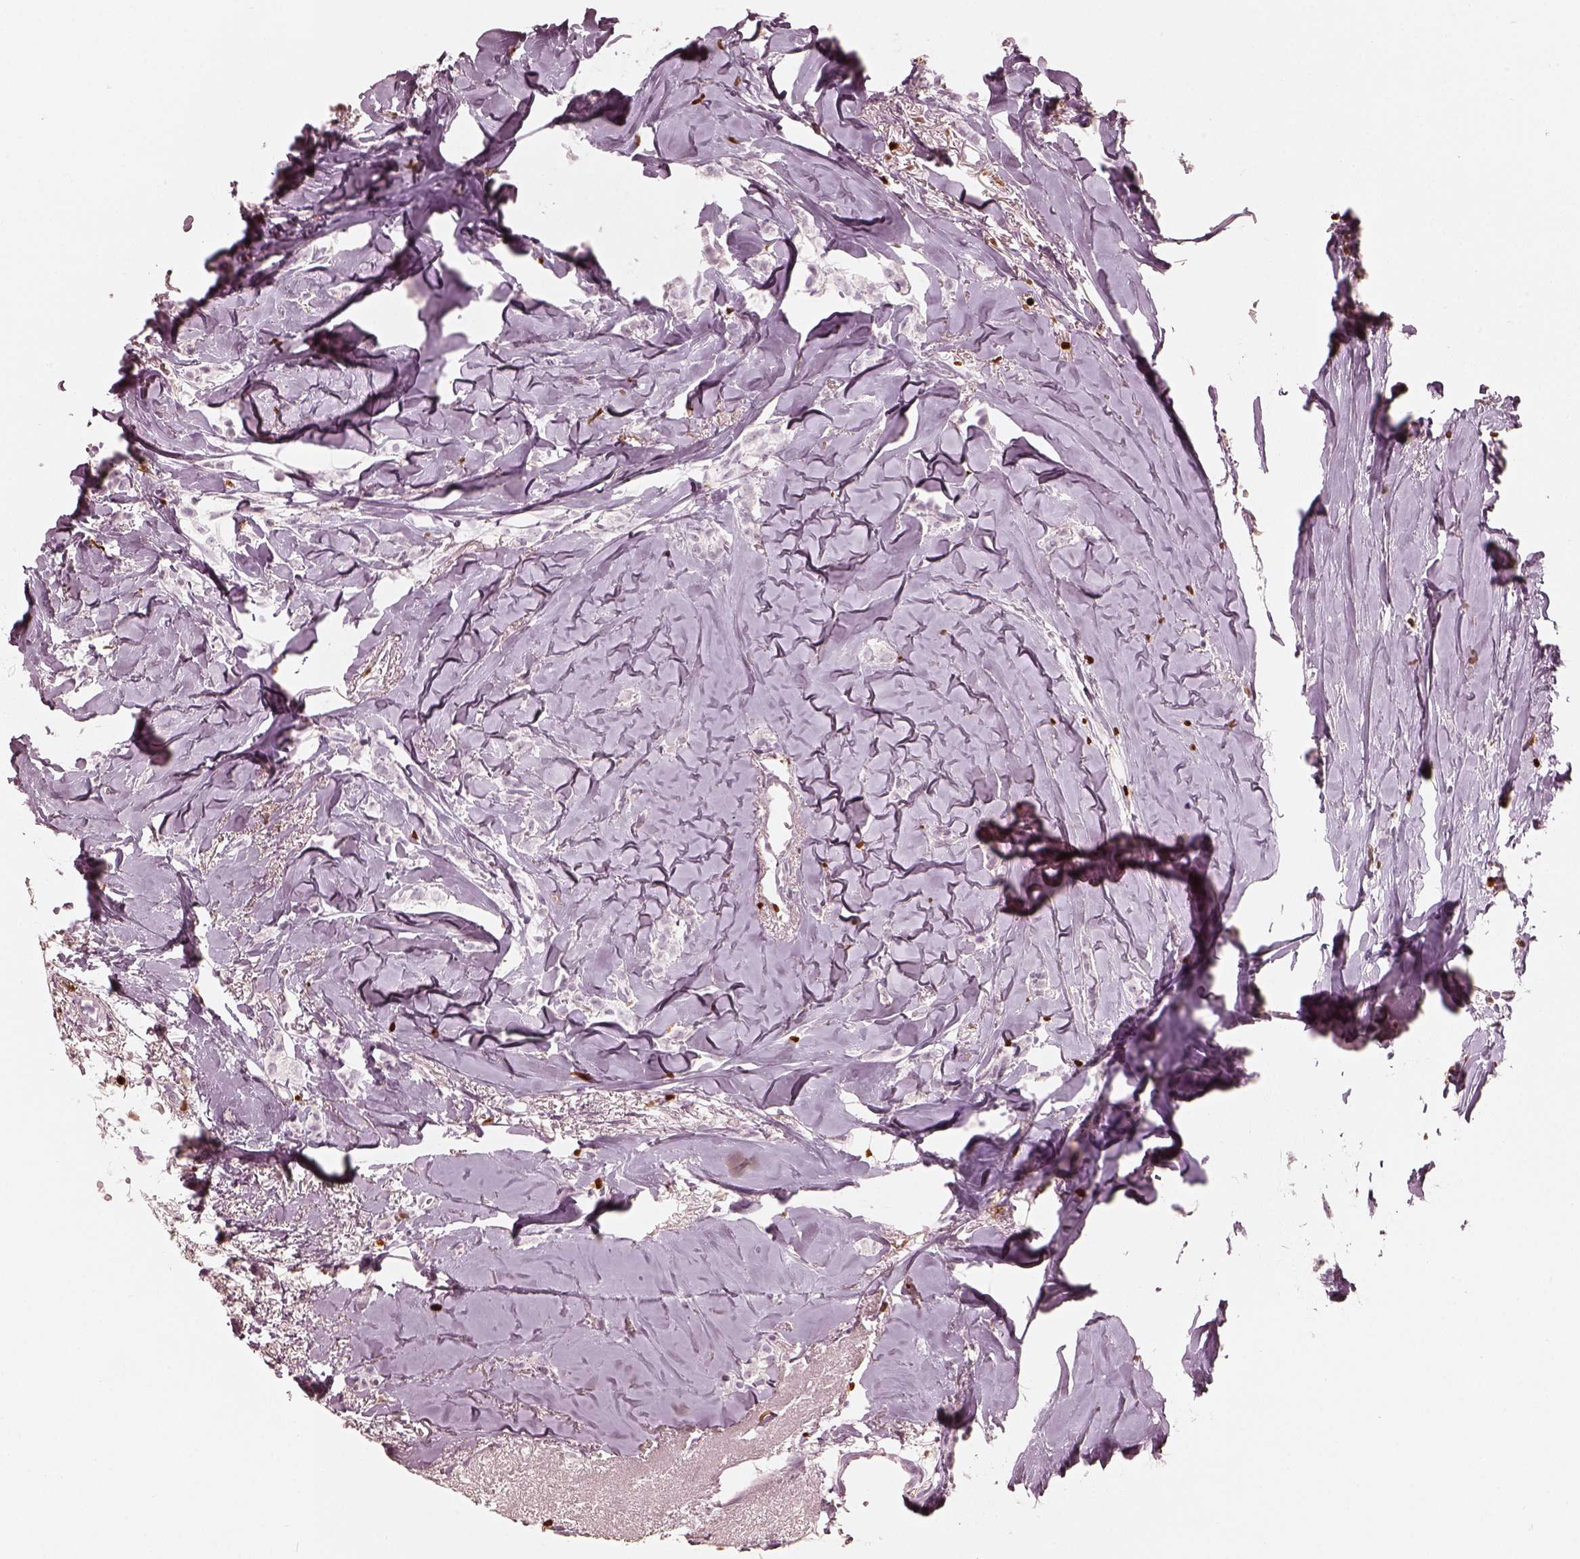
{"staining": {"intensity": "negative", "quantity": "none", "location": "none"}, "tissue": "breast cancer", "cell_type": "Tumor cells", "image_type": "cancer", "snomed": [{"axis": "morphology", "description": "Duct carcinoma"}, {"axis": "topography", "description": "Breast"}], "caption": "An image of breast cancer stained for a protein displays no brown staining in tumor cells.", "gene": "ALOX5", "patient": {"sex": "female", "age": 85}}